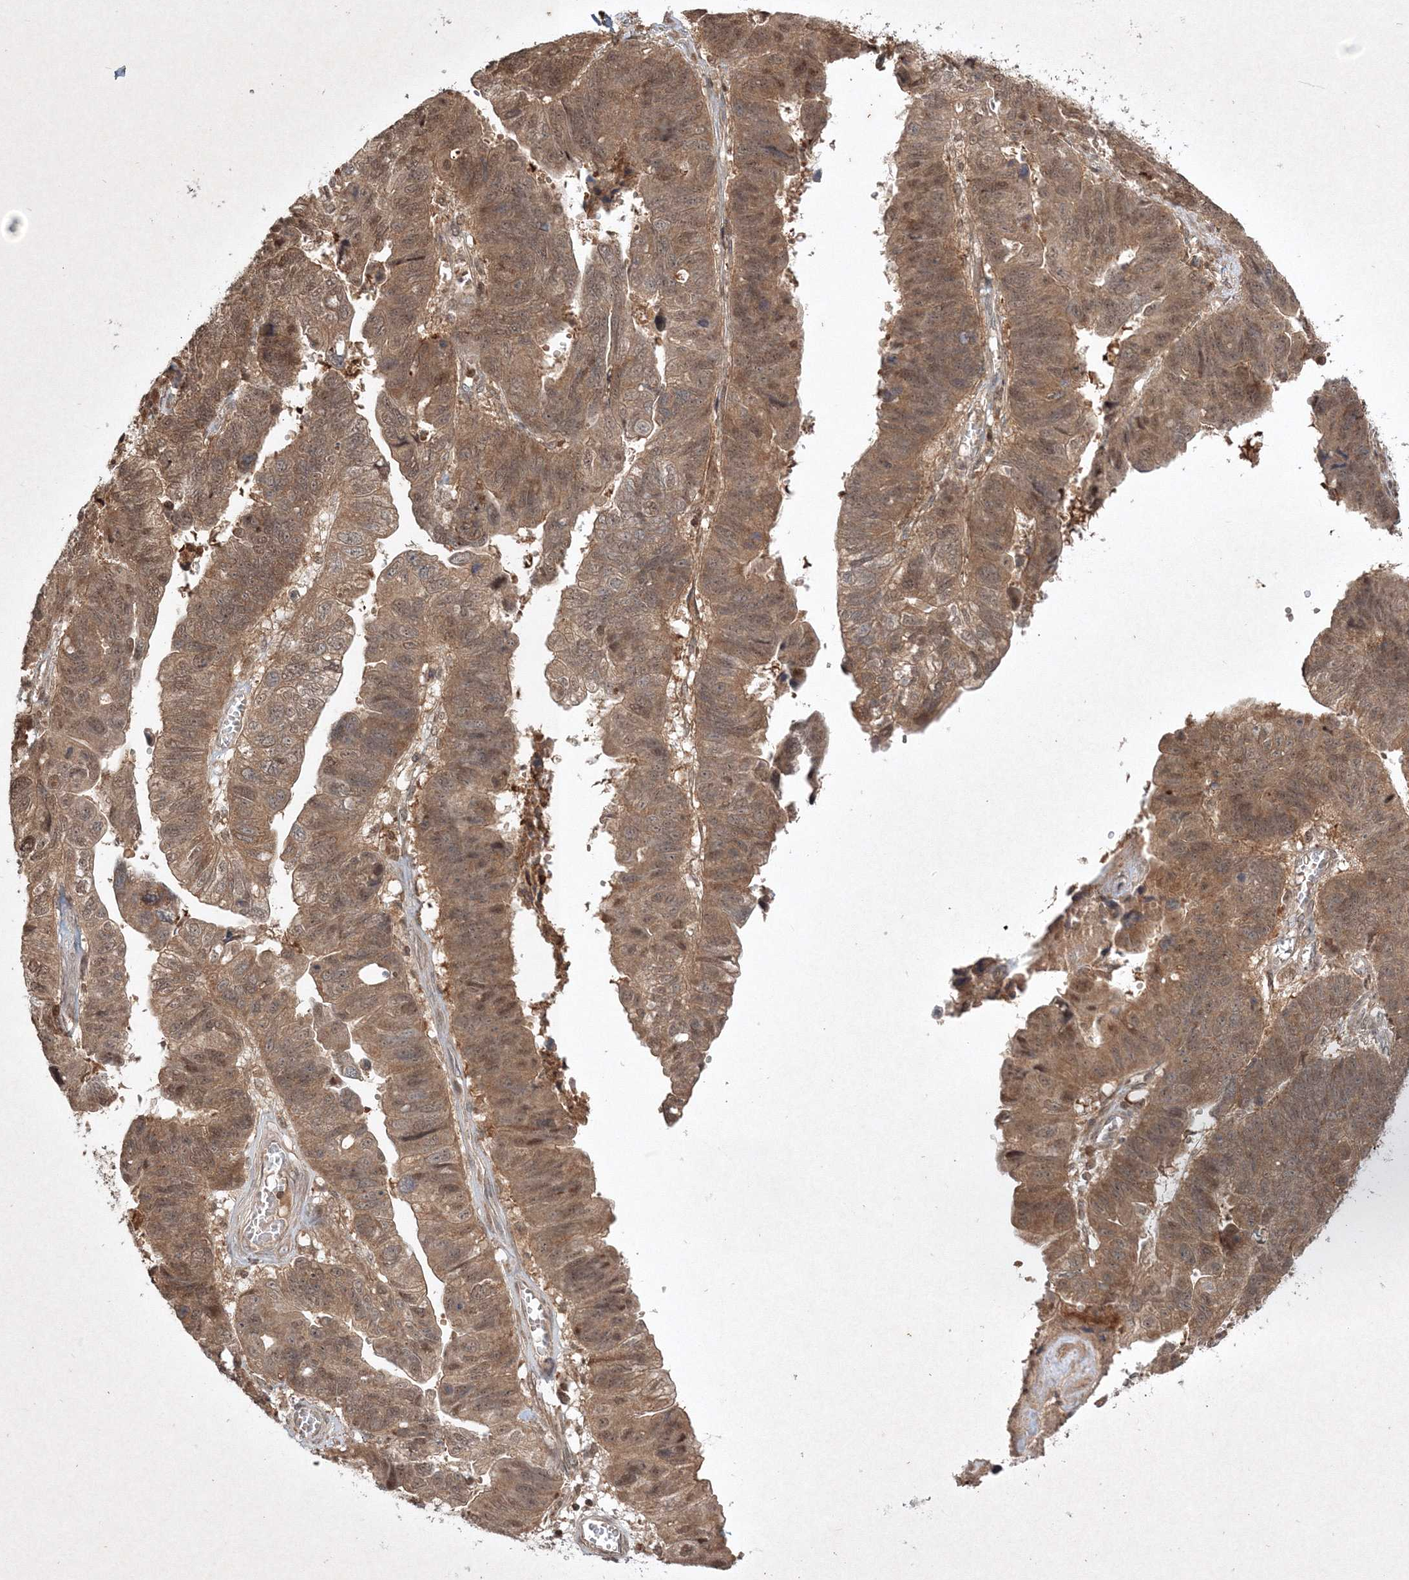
{"staining": {"intensity": "moderate", "quantity": ">75%", "location": "cytoplasmic/membranous,nuclear"}, "tissue": "stomach cancer", "cell_type": "Tumor cells", "image_type": "cancer", "snomed": [{"axis": "morphology", "description": "Adenocarcinoma, NOS"}, {"axis": "topography", "description": "Stomach"}], "caption": "Protein staining of stomach cancer (adenocarcinoma) tissue reveals moderate cytoplasmic/membranous and nuclear positivity in approximately >75% of tumor cells.", "gene": "PLTP", "patient": {"sex": "male", "age": 59}}